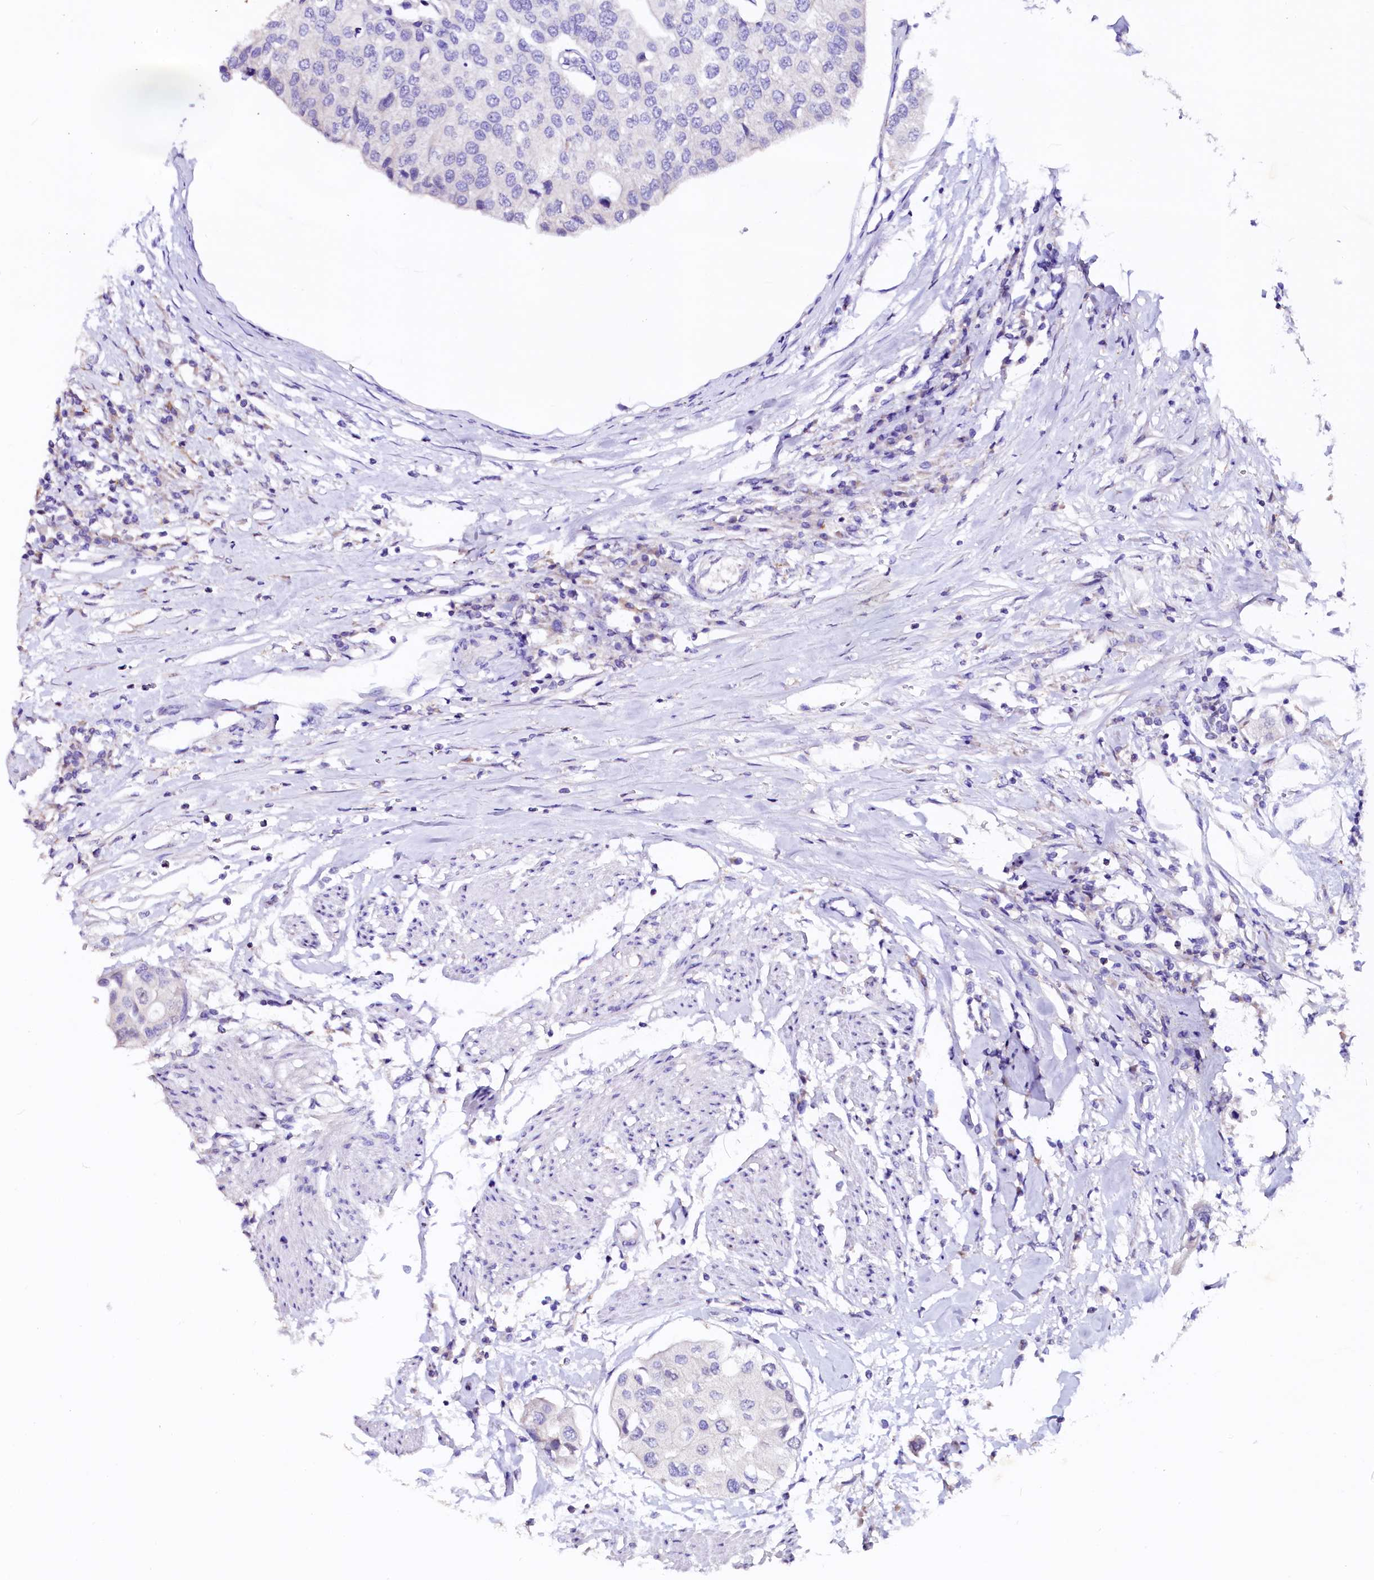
{"staining": {"intensity": "negative", "quantity": "none", "location": "none"}, "tissue": "urothelial cancer", "cell_type": "Tumor cells", "image_type": "cancer", "snomed": [{"axis": "morphology", "description": "Urothelial carcinoma, High grade"}, {"axis": "topography", "description": "Urinary bladder"}], "caption": "A micrograph of human high-grade urothelial carcinoma is negative for staining in tumor cells.", "gene": "NALF1", "patient": {"sex": "male", "age": 64}}